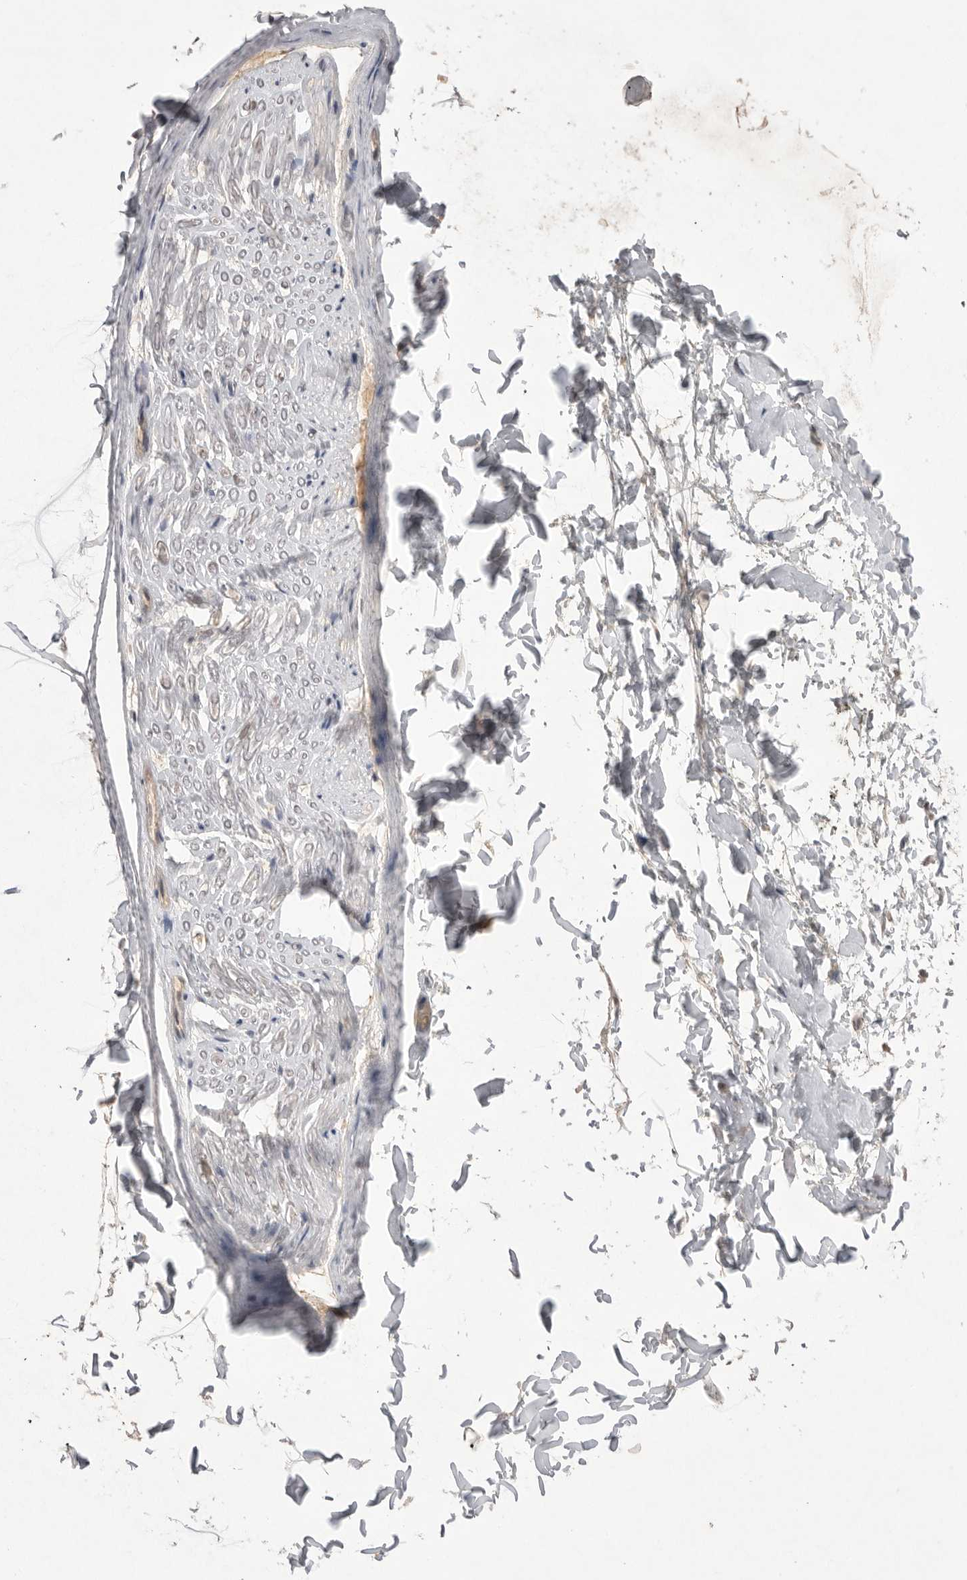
{"staining": {"intensity": "moderate", "quantity": "25%-75%", "location": "cytoplasmic/membranous,nuclear"}, "tissue": "adipose tissue", "cell_type": "Adipocytes", "image_type": "normal", "snomed": [{"axis": "morphology", "description": "Normal tissue, NOS"}, {"axis": "topography", "description": "Adipose tissue"}, {"axis": "topography", "description": "Vascular tissue"}, {"axis": "topography", "description": "Peripheral nerve tissue"}], "caption": "This micrograph shows immunohistochemistry staining of benign human adipose tissue, with medium moderate cytoplasmic/membranous,nuclear expression in about 25%-75% of adipocytes.", "gene": "HUS1", "patient": {"sex": "male", "age": 25}}